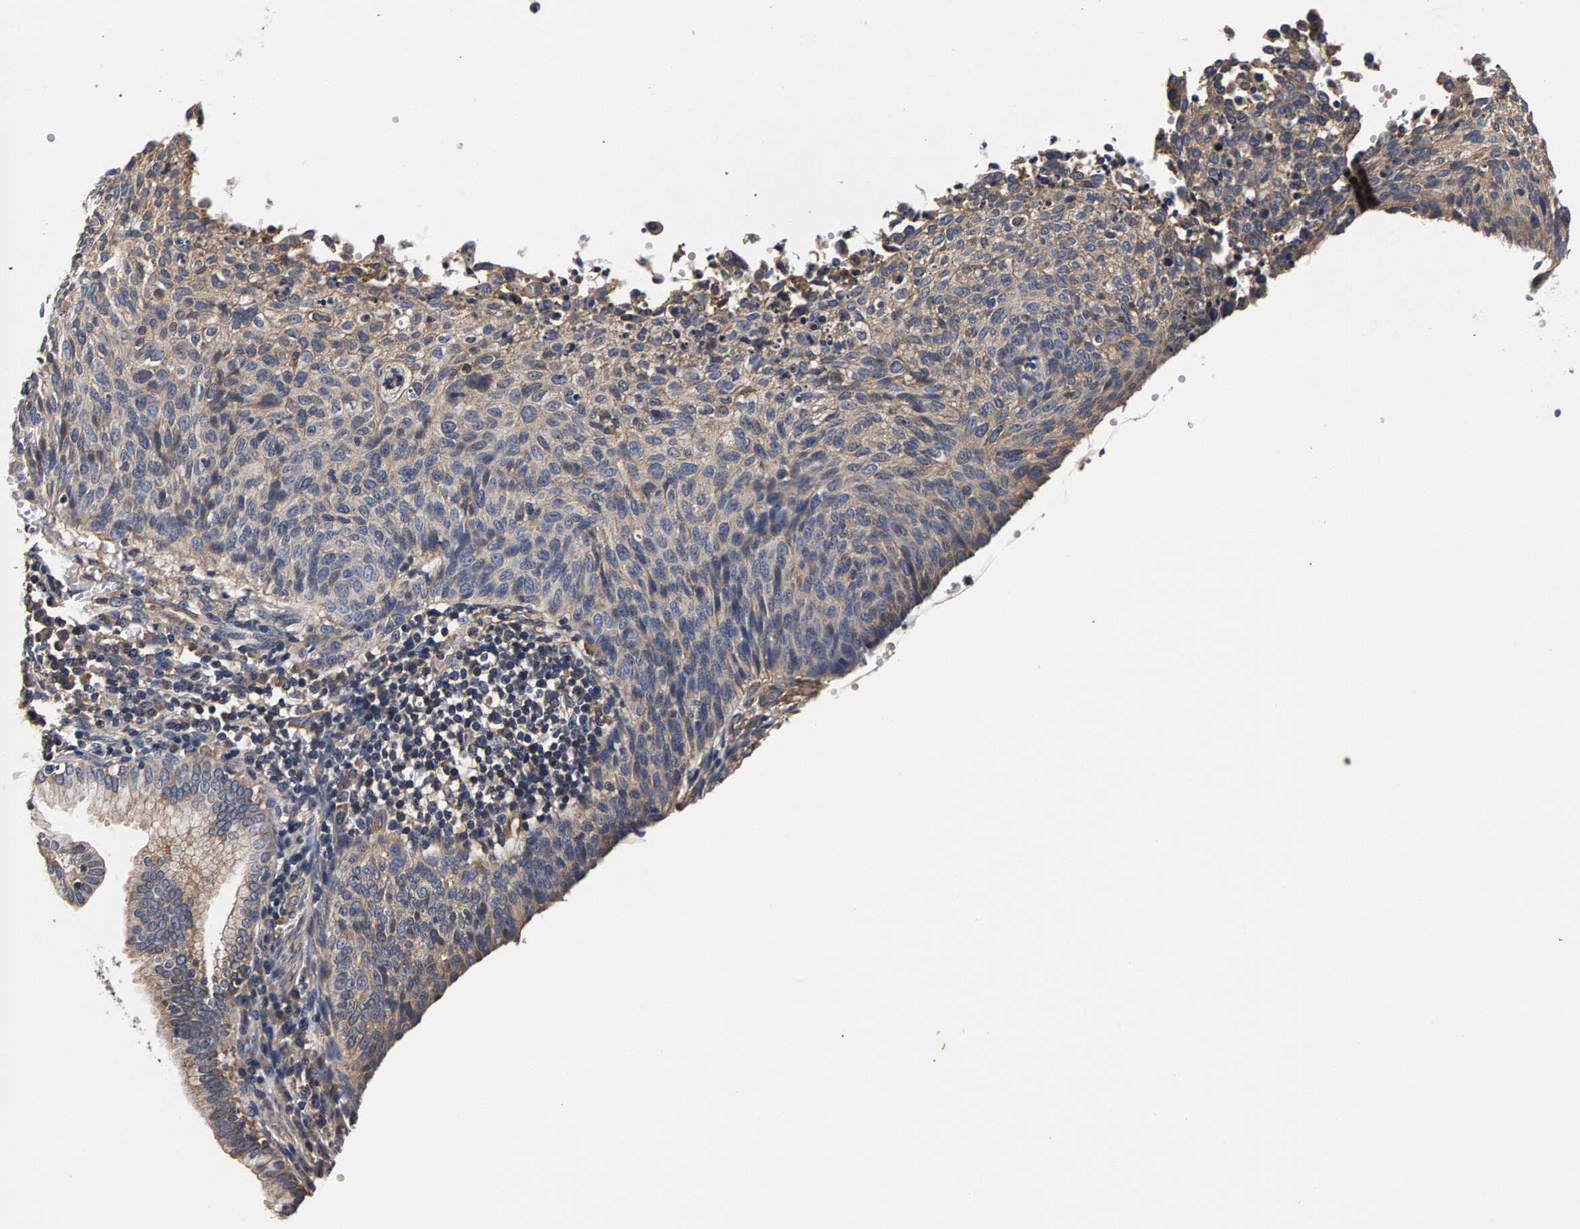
{"staining": {"intensity": "weak", "quantity": "<25%", "location": "cytoplasmic/membranous"}, "tissue": "cervical cancer", "cell_type": "Tumor cells", "image_type": "cancer", "snomed": [{"axis": "morphology", "description": "Squamous cell carcinoma, NOS"}, {"axis": "topography", "description": "Cervix"}], "caption": "High power microscopy histopathology image of an immunohistochemistry (IHC) photomicrograph of cervical cancer, revealing no significant expression in tumor cells.", "gene": "MARCHF7", "patient": {"sex": "female", "age": 70}}